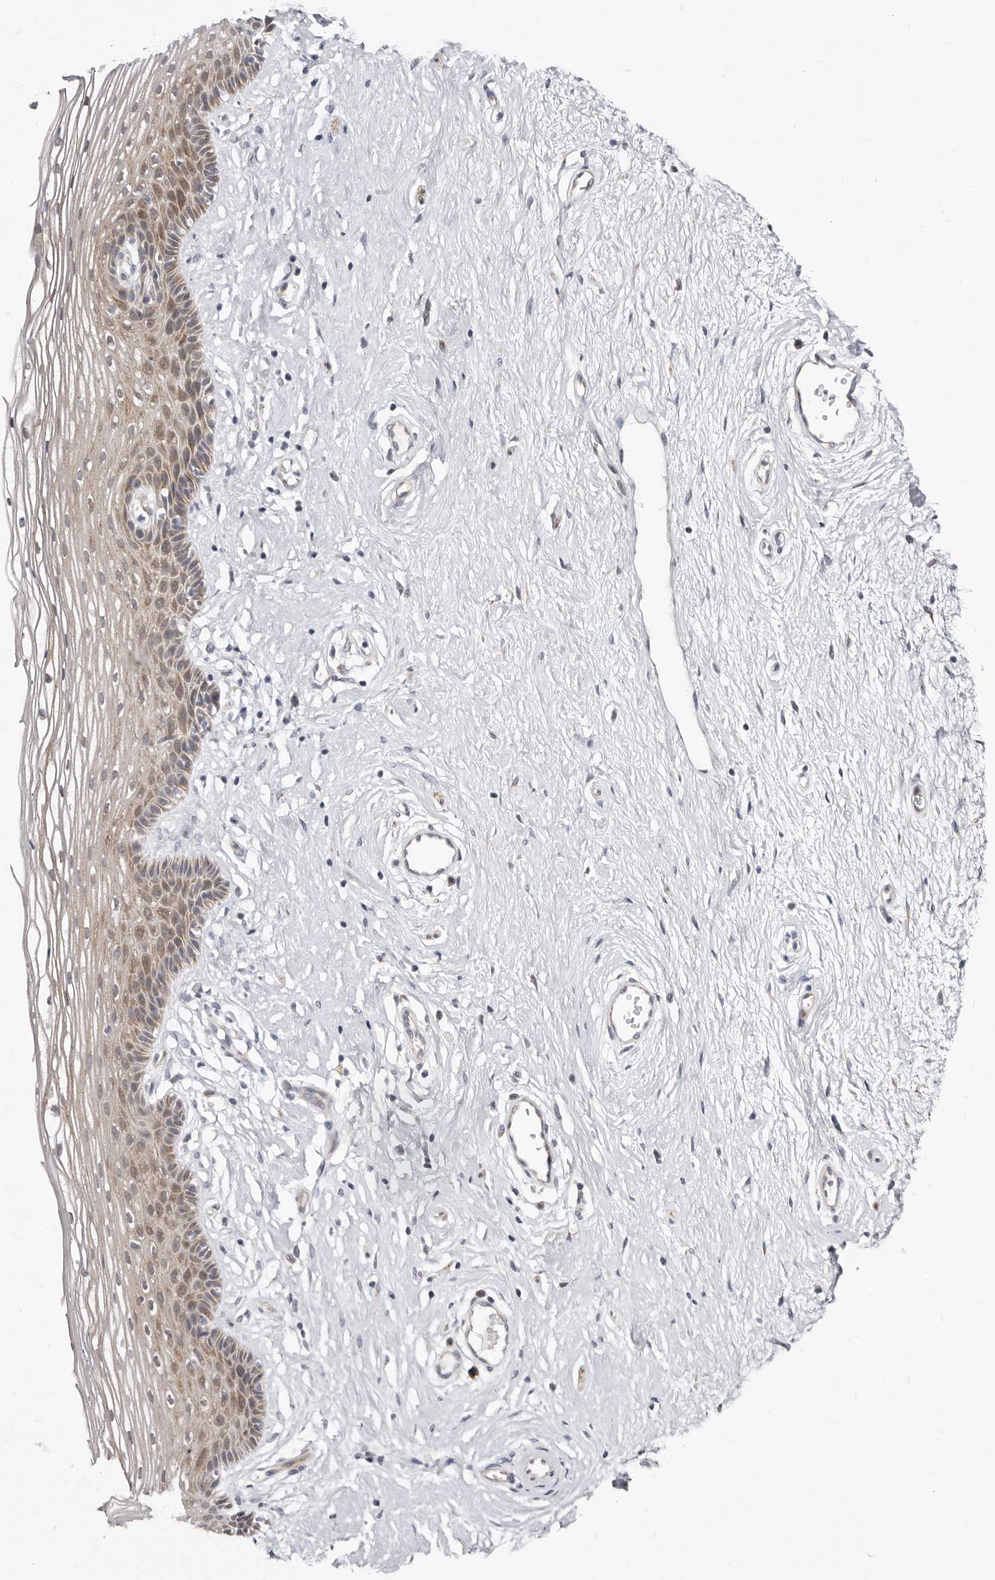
{"staining": {"intensity": "weak", "quantity": "25%-75%", "location": "cytoplasmic/membranous"}, "tissue": "vagina", "cell_type": "Squamous epithelial cells", "image_type": "normal", "snomed": [{"axis": "morphology", "description": "Normal tissue, NOS"}, {"axis": "topography", "description": "Vagina"}], "caption": "Brown immunohistochemical staining in unremarkable human vagina demonstrates weak cytoplasmic/membranous positivity in about 25%-75% of squamous epithelial cells. Using DAB (3,3'-diaminobenzidine) (brown) and hematoxylin (blue) stains, captured at high magnification using brightfield microscopy.", "gene": "KLHL4", "patient": {"sex": "female", "age": 46}}